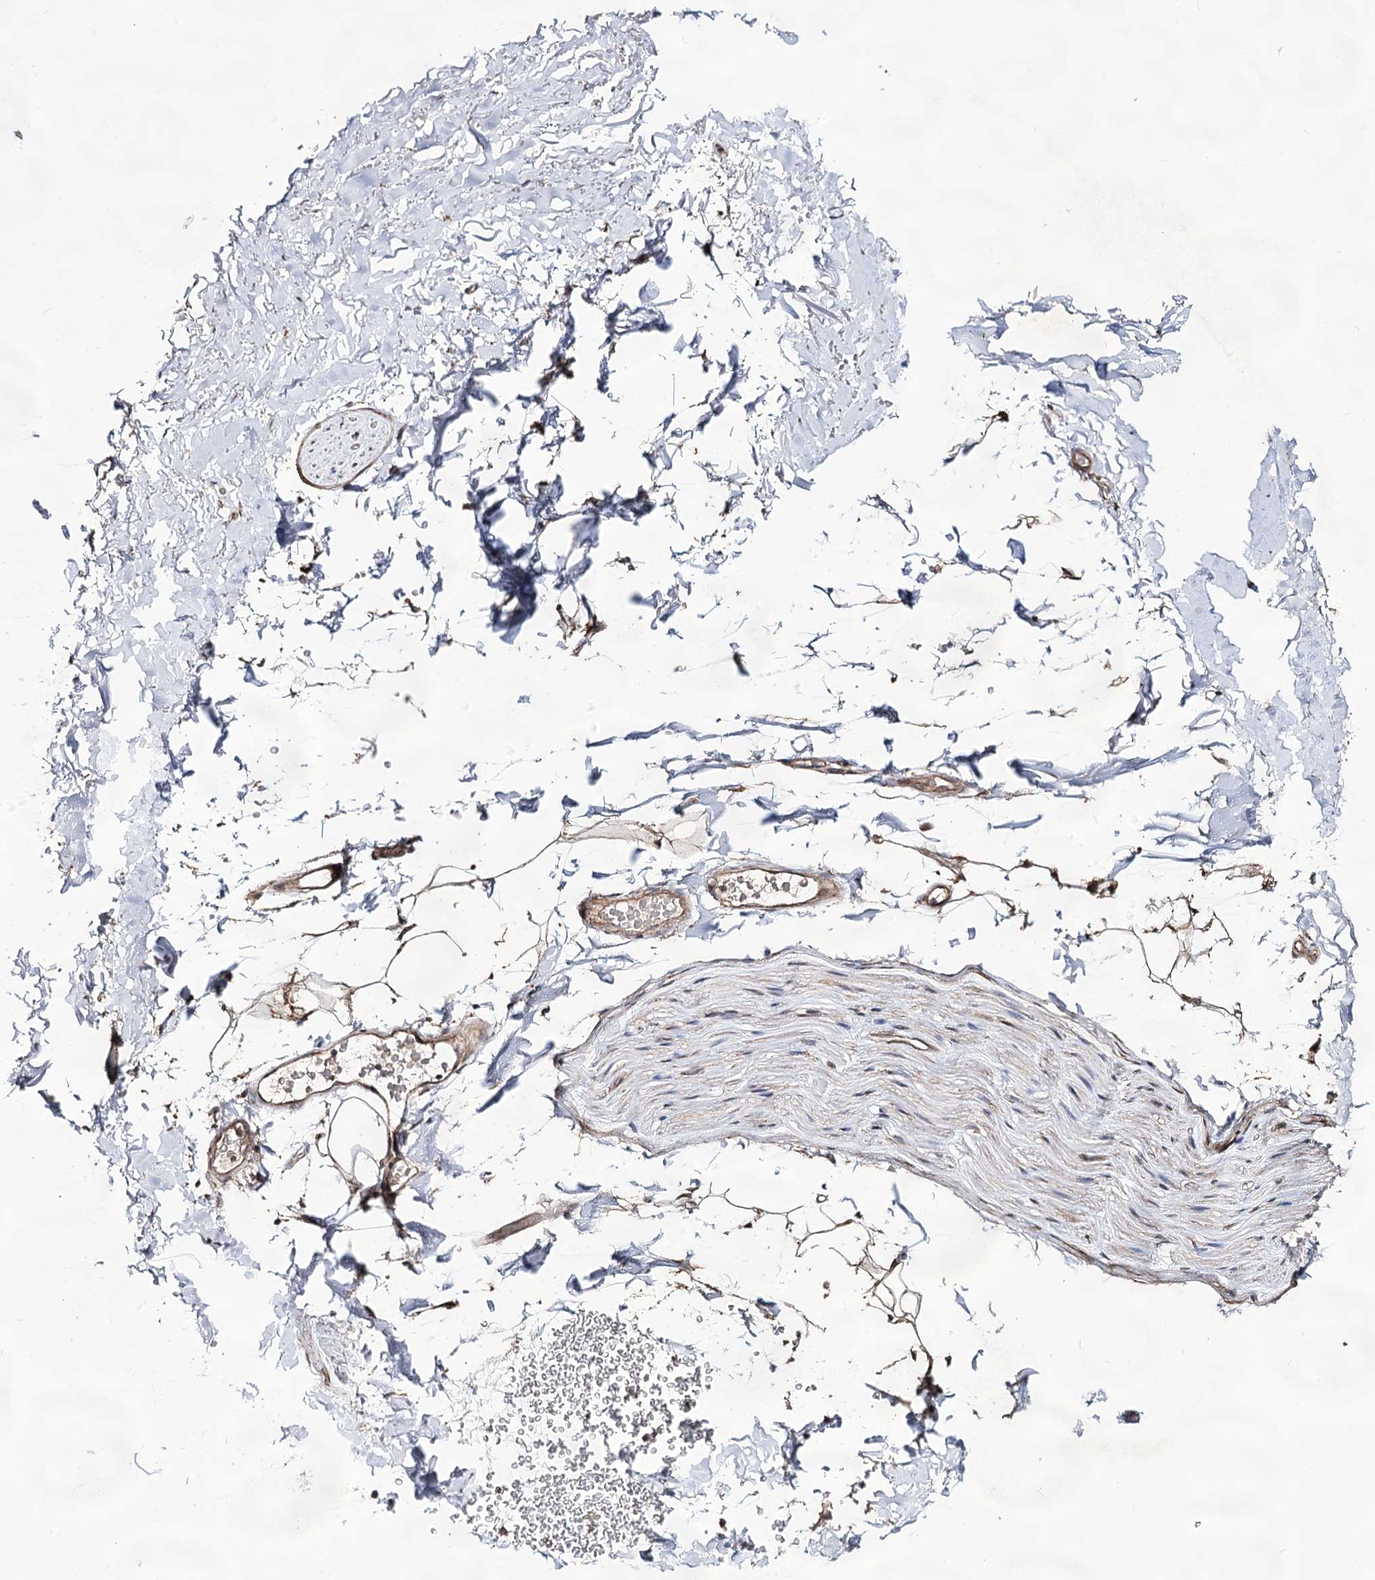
{"staining": {"intensity": "weak", "quantity": ">75%", "location": "cytoplasmic/membranous"}, "tissue": "adipose tissue", "cell_type": "Adipocytes", "image_type": "normal", "snomed": [{"axis": "morphology", "description": "Normal tissue, NOS"}, {"axis": "topography", "description": "Cartilage tissue"}, {"axis": "topography", "description": "Bronchus"}], "caption": "Approximately >75% of adipocytes in unremarkable human adipose tissue reveal weak cytoplasmic/membranous protein positivity as visualized by brown immunohistochemical staining.", "gene": "ACTR6", "patient": {"sex": "female", "age": 73}}